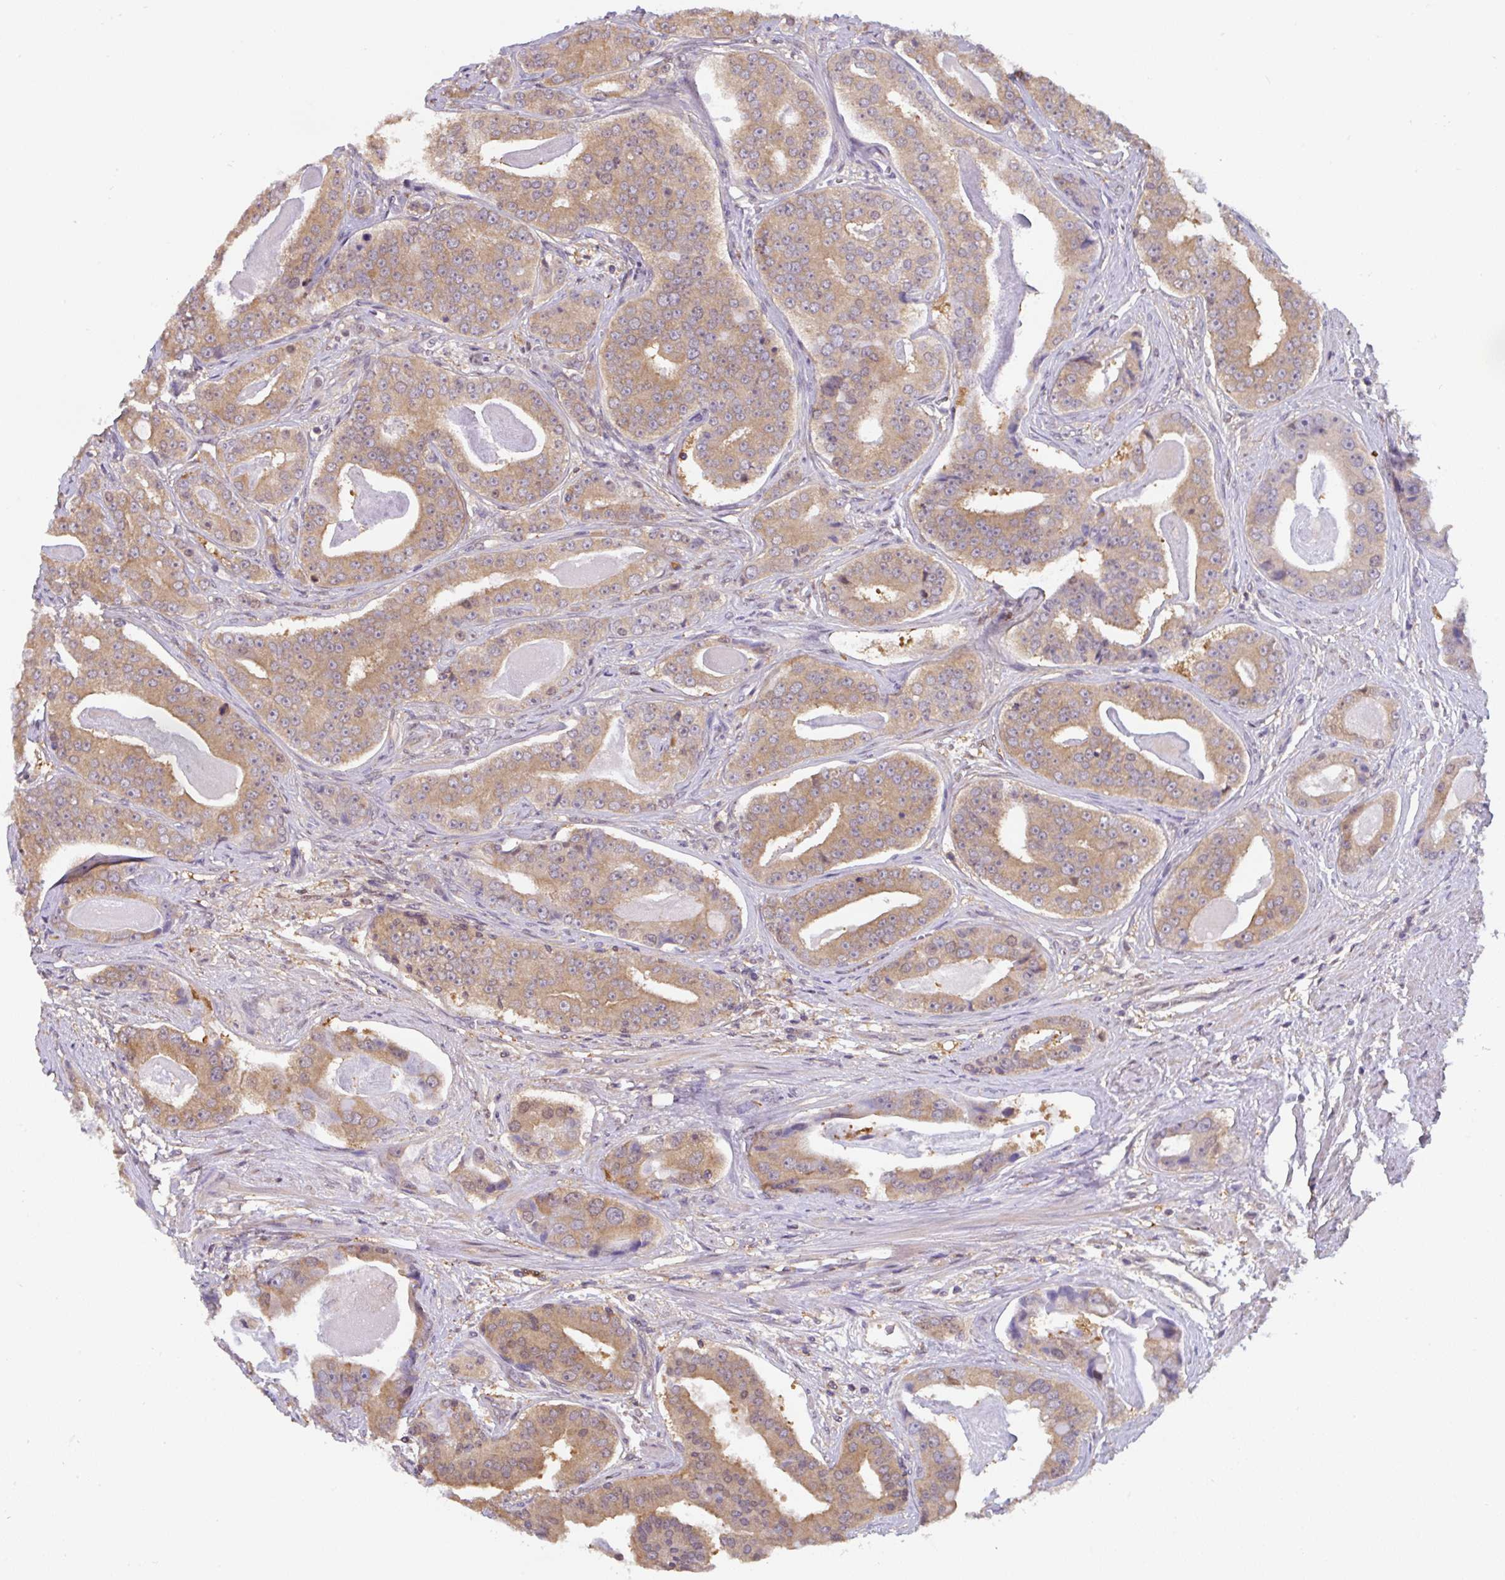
{"staining": {"intensity": "moderate", "quantity": ">75%", "location": "cytoplasmic/membranous"}, "tissue": "prostate cancer", "cell_type": "Tumor cells", "image_type": "cancer", "snomed": [{"axis": "morphology", "description": "Adenocarcinoma, High grade"}, {"axis": "topography", "description": "Prostate"}], "caption": "Brown immunohistochemical staining in prostate adenocarcinoma (high-grade) displays moderate cytoplasmic/membranous positivity in about >75% of tumor cells. Immunohistochemistry stains the protein in brown and the nuclei are stained blue.", "gene": "ST13", "patient": {"sex": "male", "age": 71}}